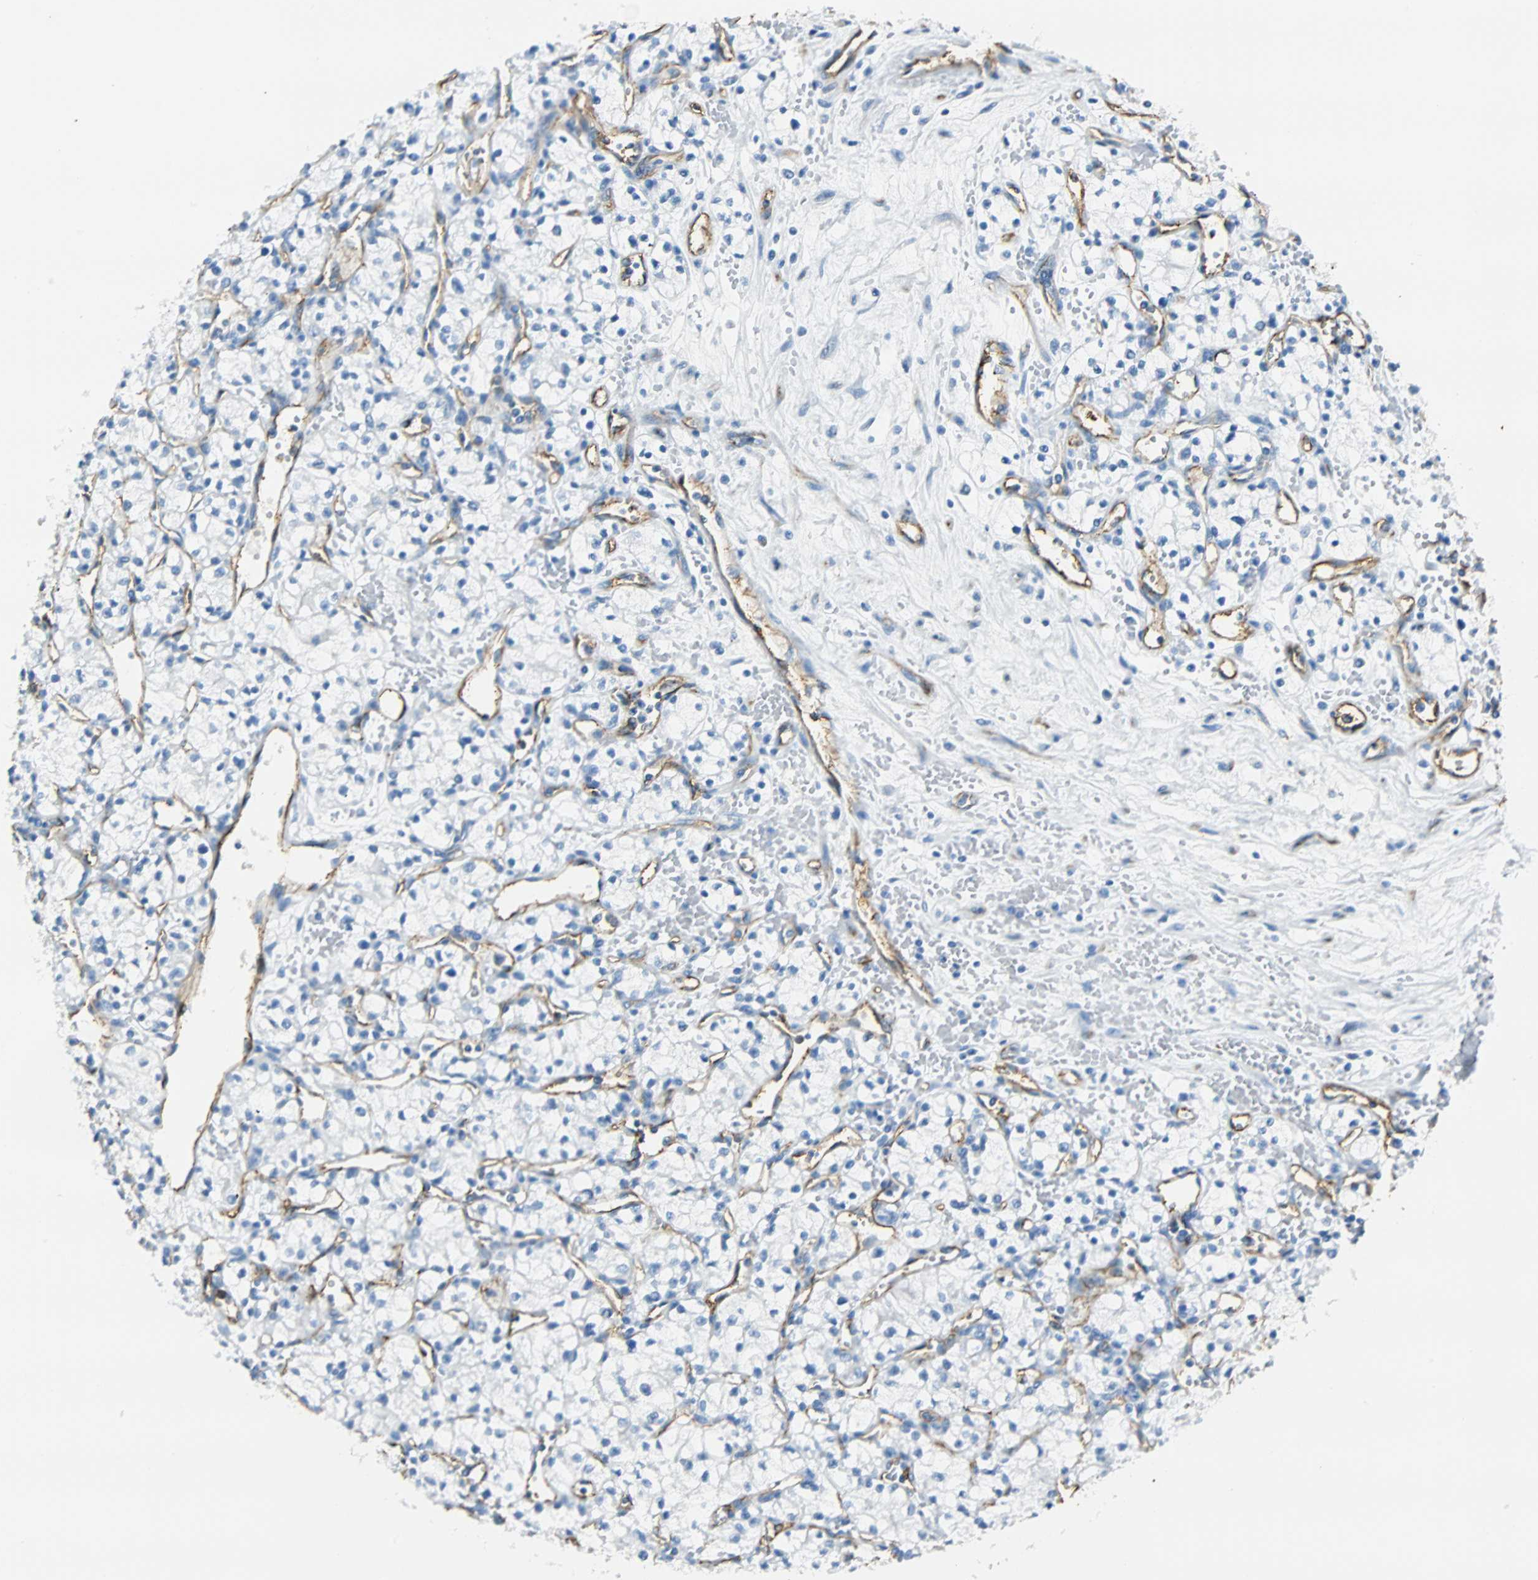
{"staining": {"intensity": "negative", "quantity": "none", "location": "none"}, "tissue": "renal cancer", "cell_type": "Tumor cells", "image_type": "cancer", "snomed": [{"axis": "morphology", "description": "Normal tissue, NOS"}, {"axis": "morphology", "description": "Adenocarcinoma, NOS"}, {"axis": "topography", "description": "Kidney"}], "caption": "Histopathology image shows no significant protein positivity in tumor cells of adenocarcinoma (renal).", "gene": "VPS9D1", "patient": {"sex": "male", "age": 59}}